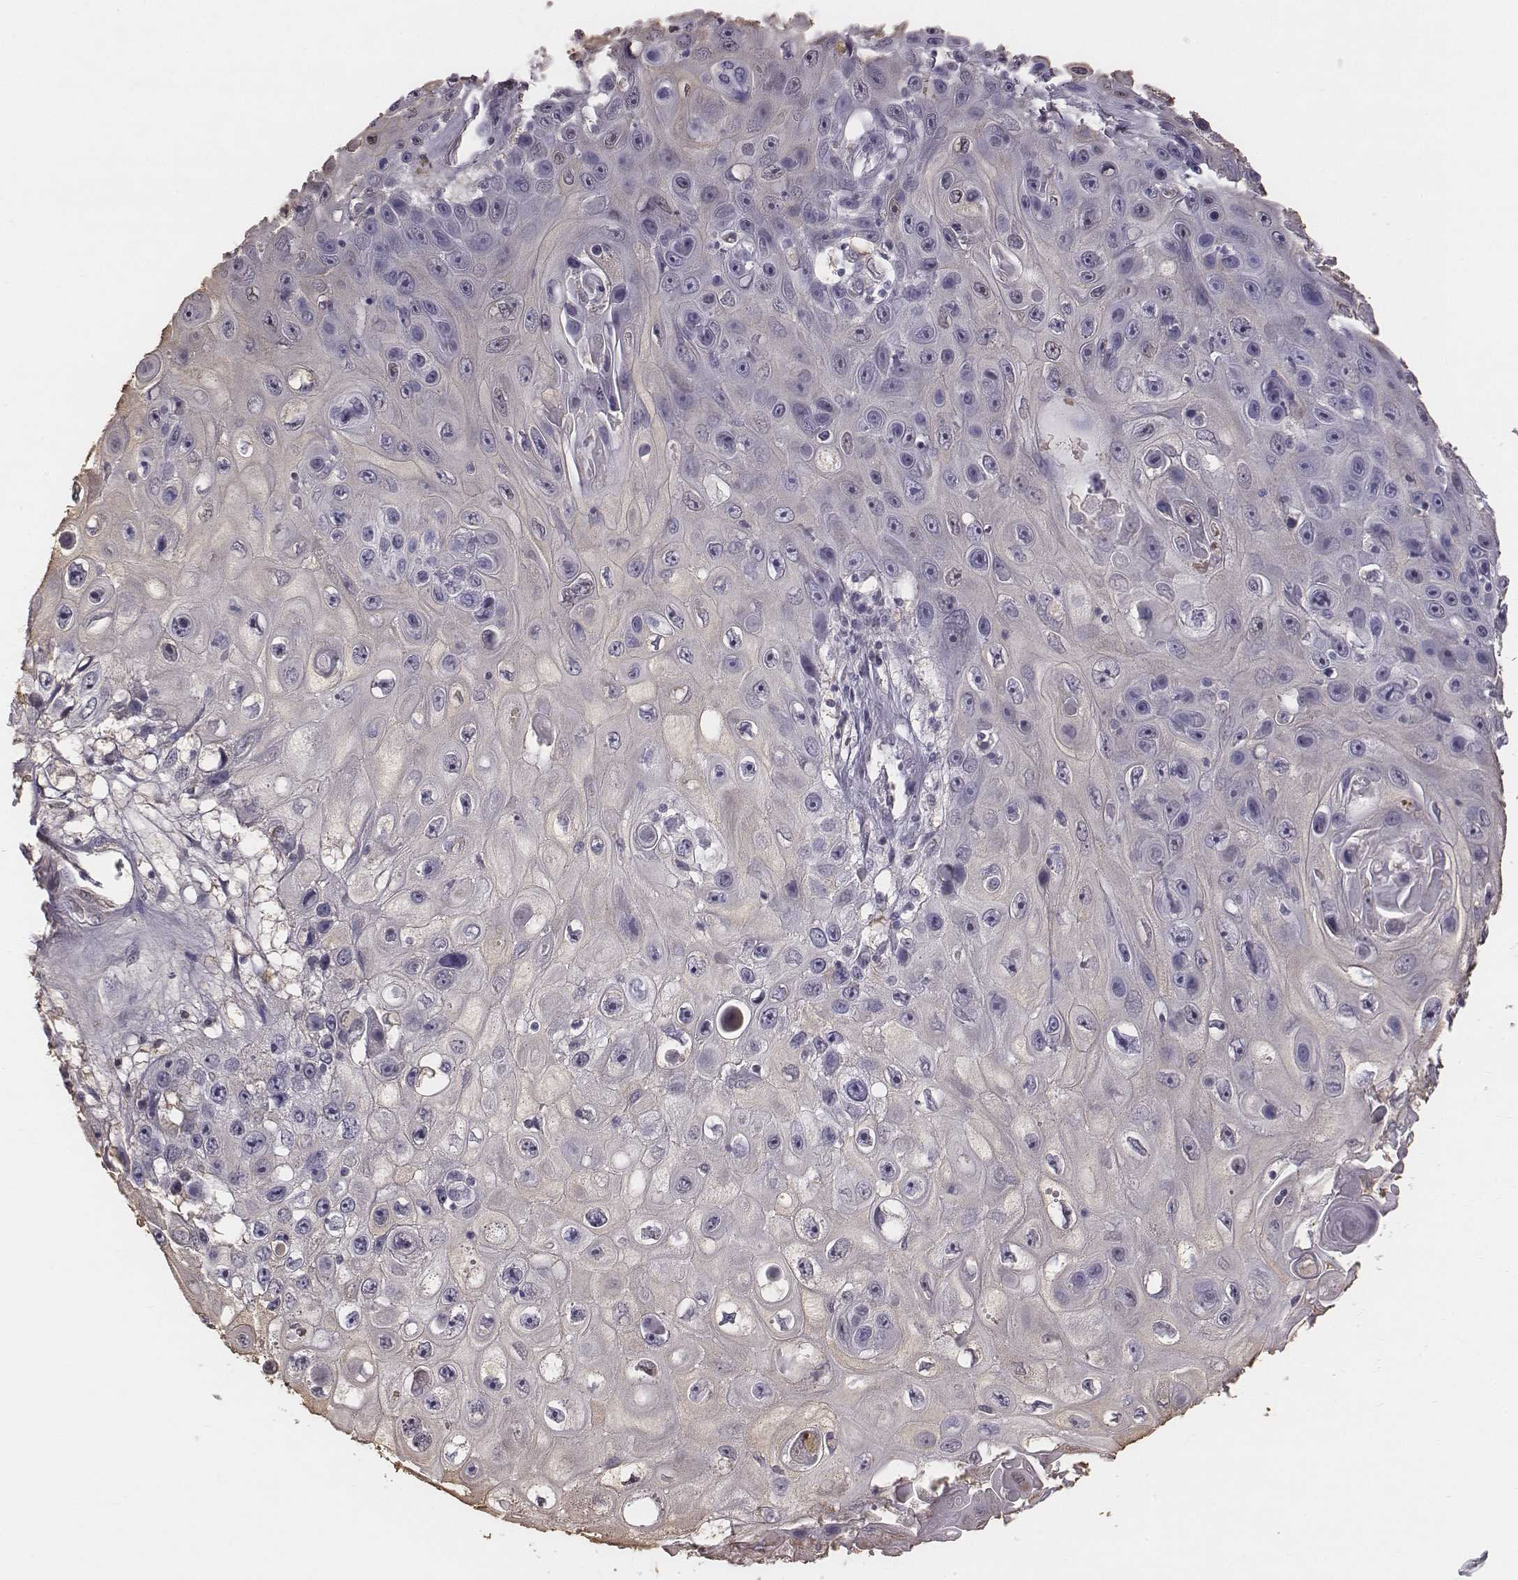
{"staining": {"intensity": "negative", "quantity": "none", "location": "none"}, "tissue": "skin cancer", "cell_type": "Tumor cells", "image_type": "cancer", "snomed": [{"axis": "morphology", "description": "Squamous cell carcinoma, NOS"}, {"axis": "topography", "description": "Skin"}], "caption": "Immunohistochemistry histopathology image of neoplastic tissue: skin cancer (squamous cell carcinoma) stained with DAB (3,3'-diaminobenzidine) displays no significant protein expression in tumor cells.", "gene": "C6orf58", "patient": {"sex": "male", "age": 82}}